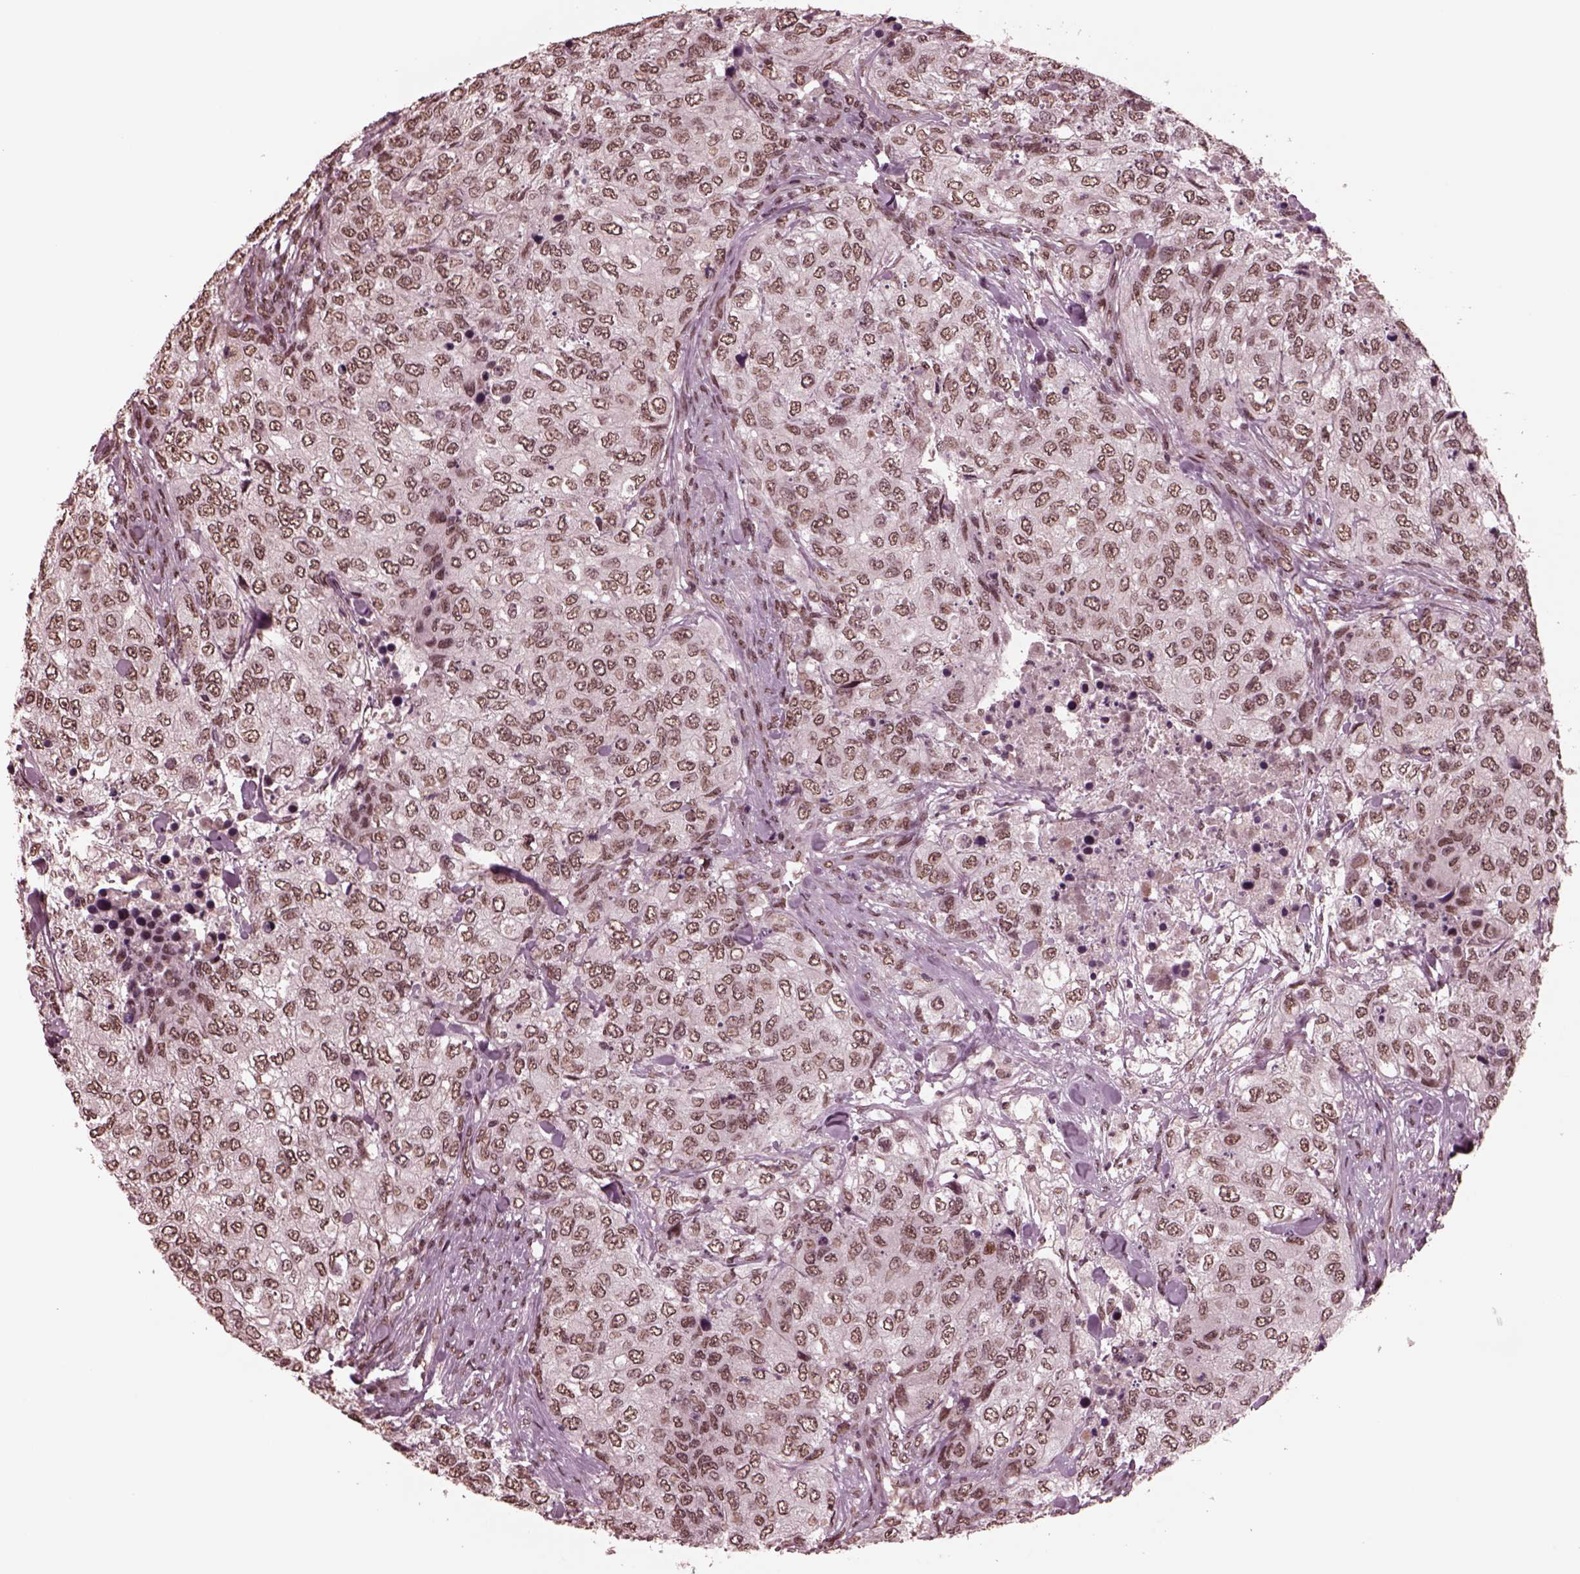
{"staining": {"intensity": "moderate", "quantity": ">75%", "location": "nuclear"}, "tissue": "urothelial cancer", "cell_type": "Tumor cells", "image_type": "cancer", "snomed": [{"axis": "morphology", "description": "Urothelial carcinoma, High grade"}, {"axis": "topography", "description": "Urinary bladder"}], "caption": "Urothelial carcinoma (high-grade) stained with a brown dye shows moderate nuclear positive staining in approximately >75% of tumor cells.", "gene": "NAP1L5", "patient": {"sex": "female", "age": 78}}